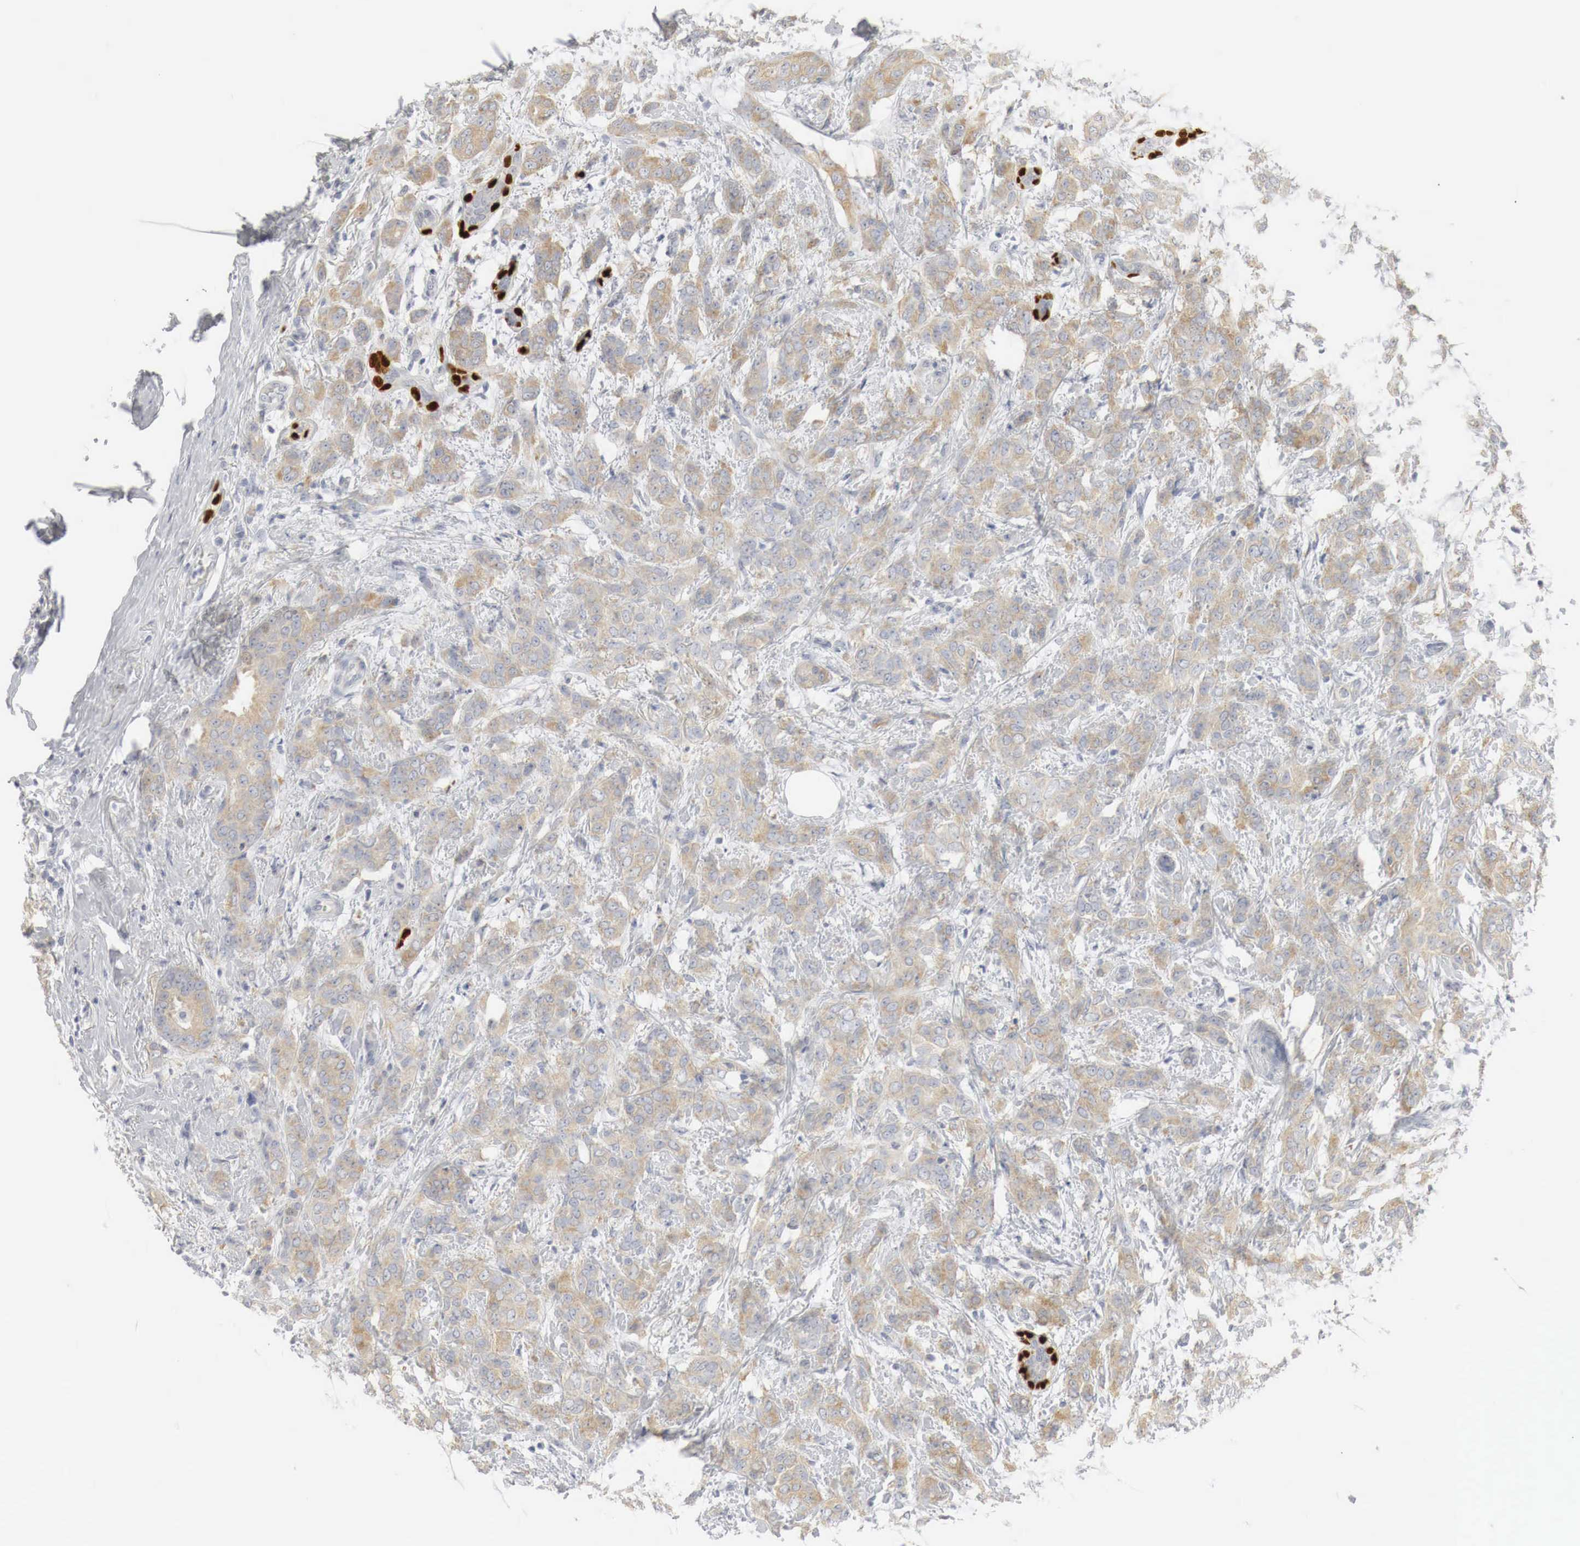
{"staining": {"intensity": "weak", "quantity": ">75%", "location": "cytoplasmic/membranous"}, "tissue": "breast cancer", "cell_type": "Tumor cells", "image_type": "cancer", "snomed": [{"axis": "morphology", "description": "Duct carcinoma"}, {"axis": "topography", "description": "Breast"}], "caption": "Protein analysis of intraductal carcinoma (breast) tissue shows weak cytoplasmic/membranous positivity in about >75% of tumor cells.", "gene": "TP63", "patient": {"sex": "female", "age": 53}}